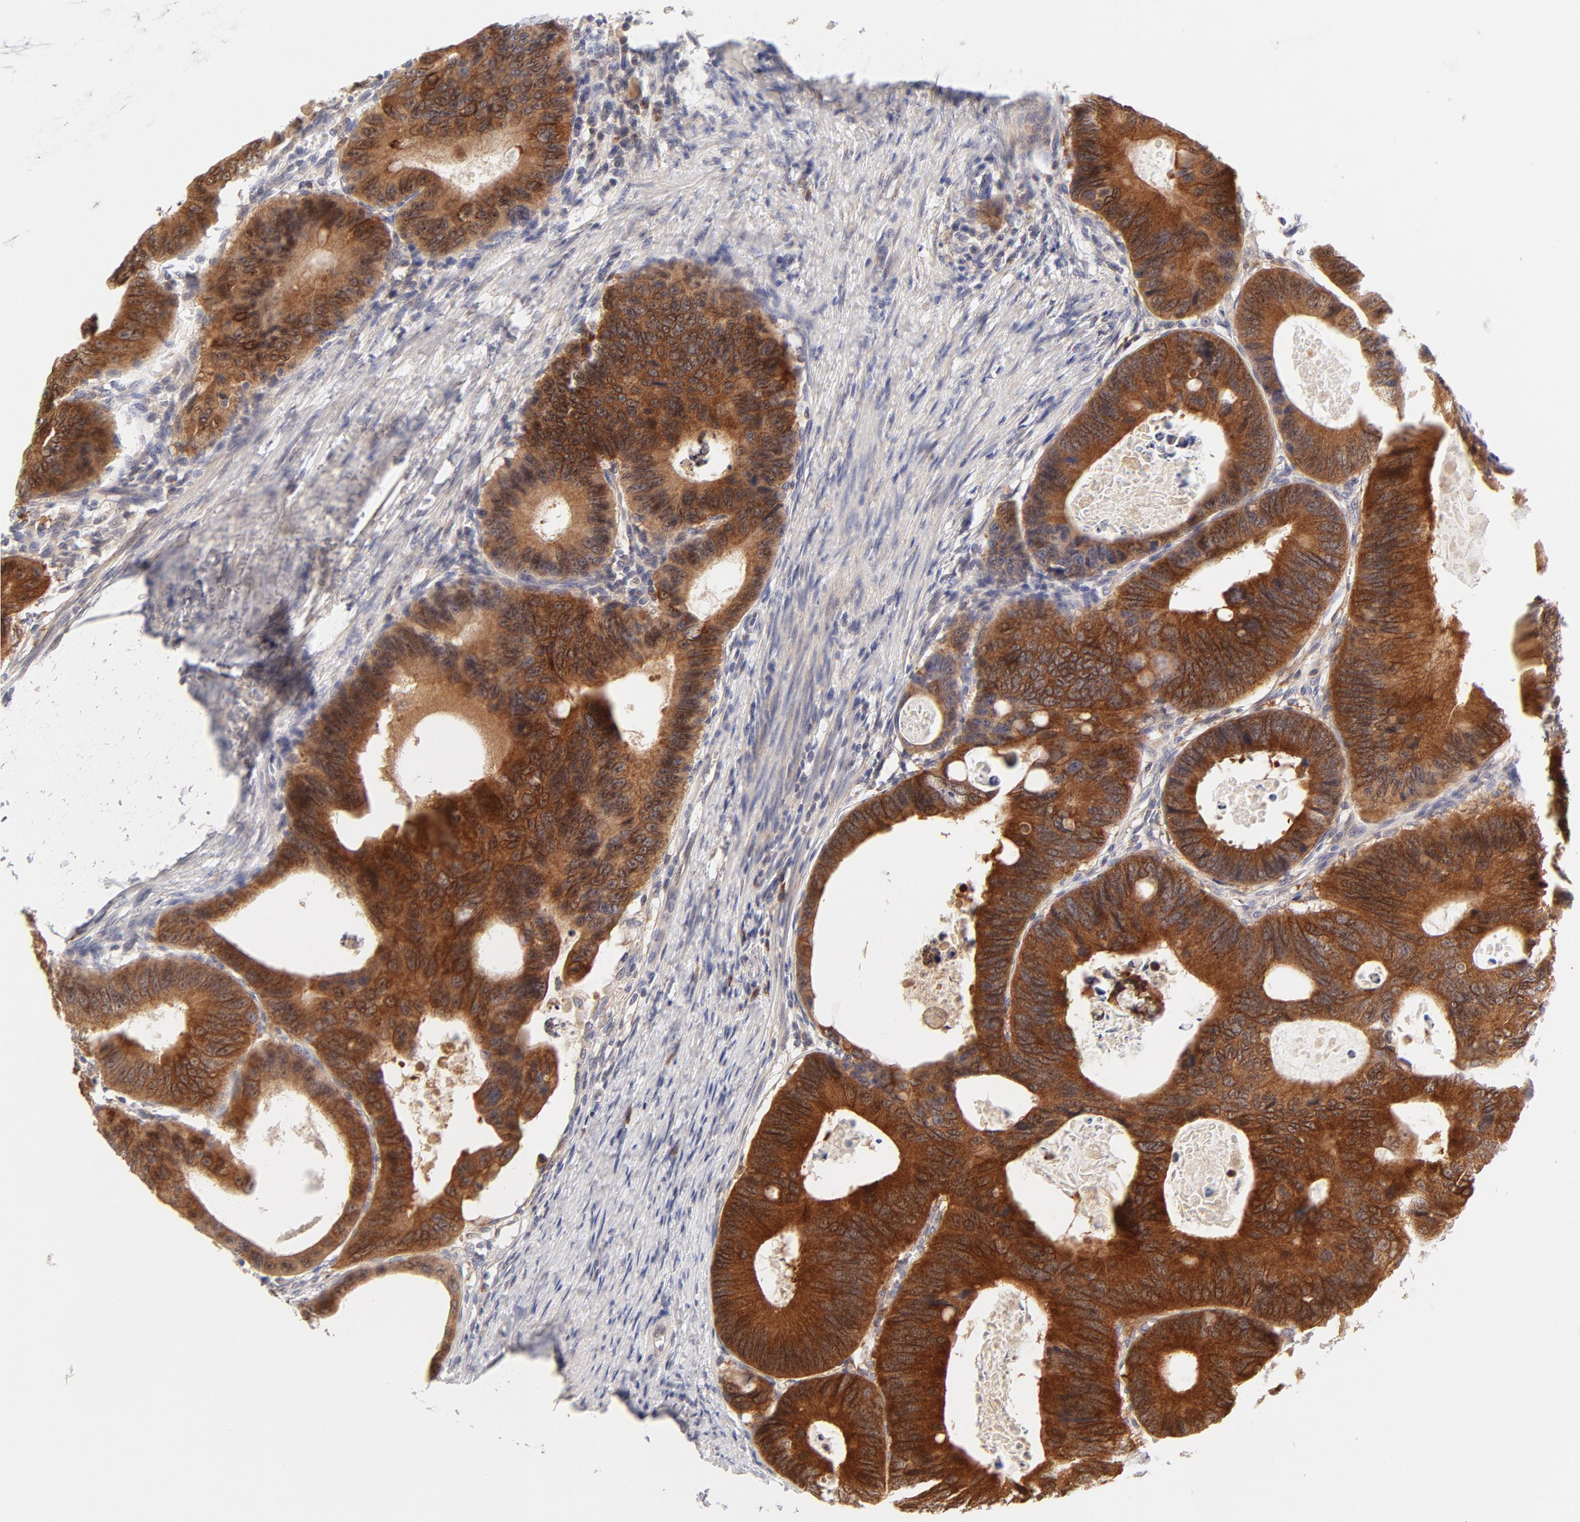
{"staining": {"intensity": "moderate", "quantity": ">75%", "location": "cytoplasmic/membranous"}, "tissue": "colorectal cancer", "cell_type": "Tumor cells", "image_type": "cancer", "snomed": [{"axis": "morphology", "description": "Adenocarcinoma, NOS"}, {"axis": "topography", "description": "Colon"}], "caption": "Moderate cytoplasmic/membranous protein expression is appreciated in about >75% of tumor cells in adenocarcinoma (colorectal).", "gene": "RPS6KA1", "patient": {"sex": "female", "age": 55}}